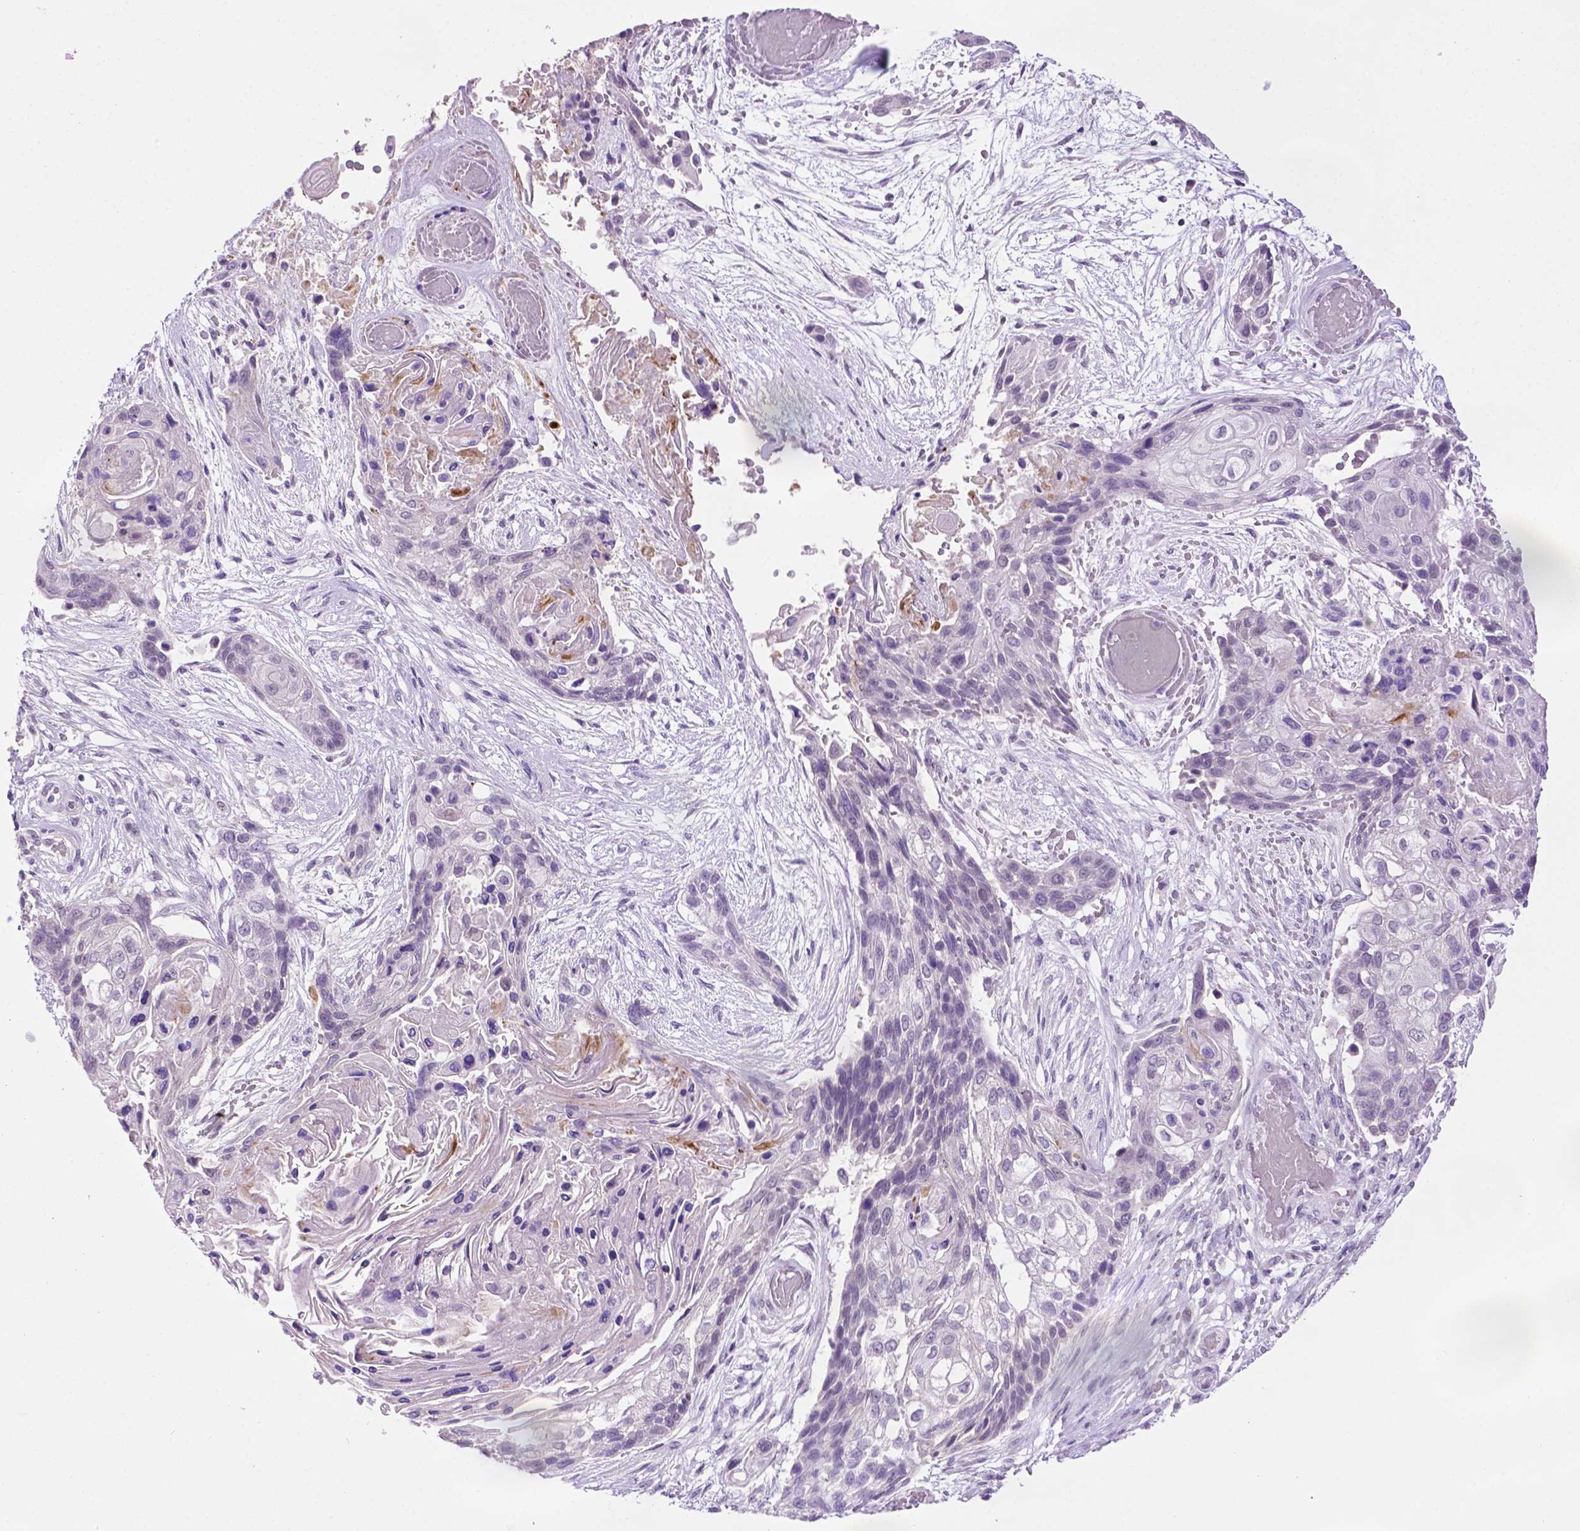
{"staining": {"intensity": "negative", "quantity": "none", "location": "none"}, "tissue": "lung cancer", "cell_type": "Tumor cells", "image_type": "cancer", "snomed": [{"axis": "morphology", "description": "Squamous cell carcinoma, NOS"}, {"axis": "topography", "description": "Lung"}], "caption": "There is no significant expression in tumor cells of lung cancer (squamous cell carcinoma).", "gene": "MMP27", "patient": {"sex": "male", "age": 69}}